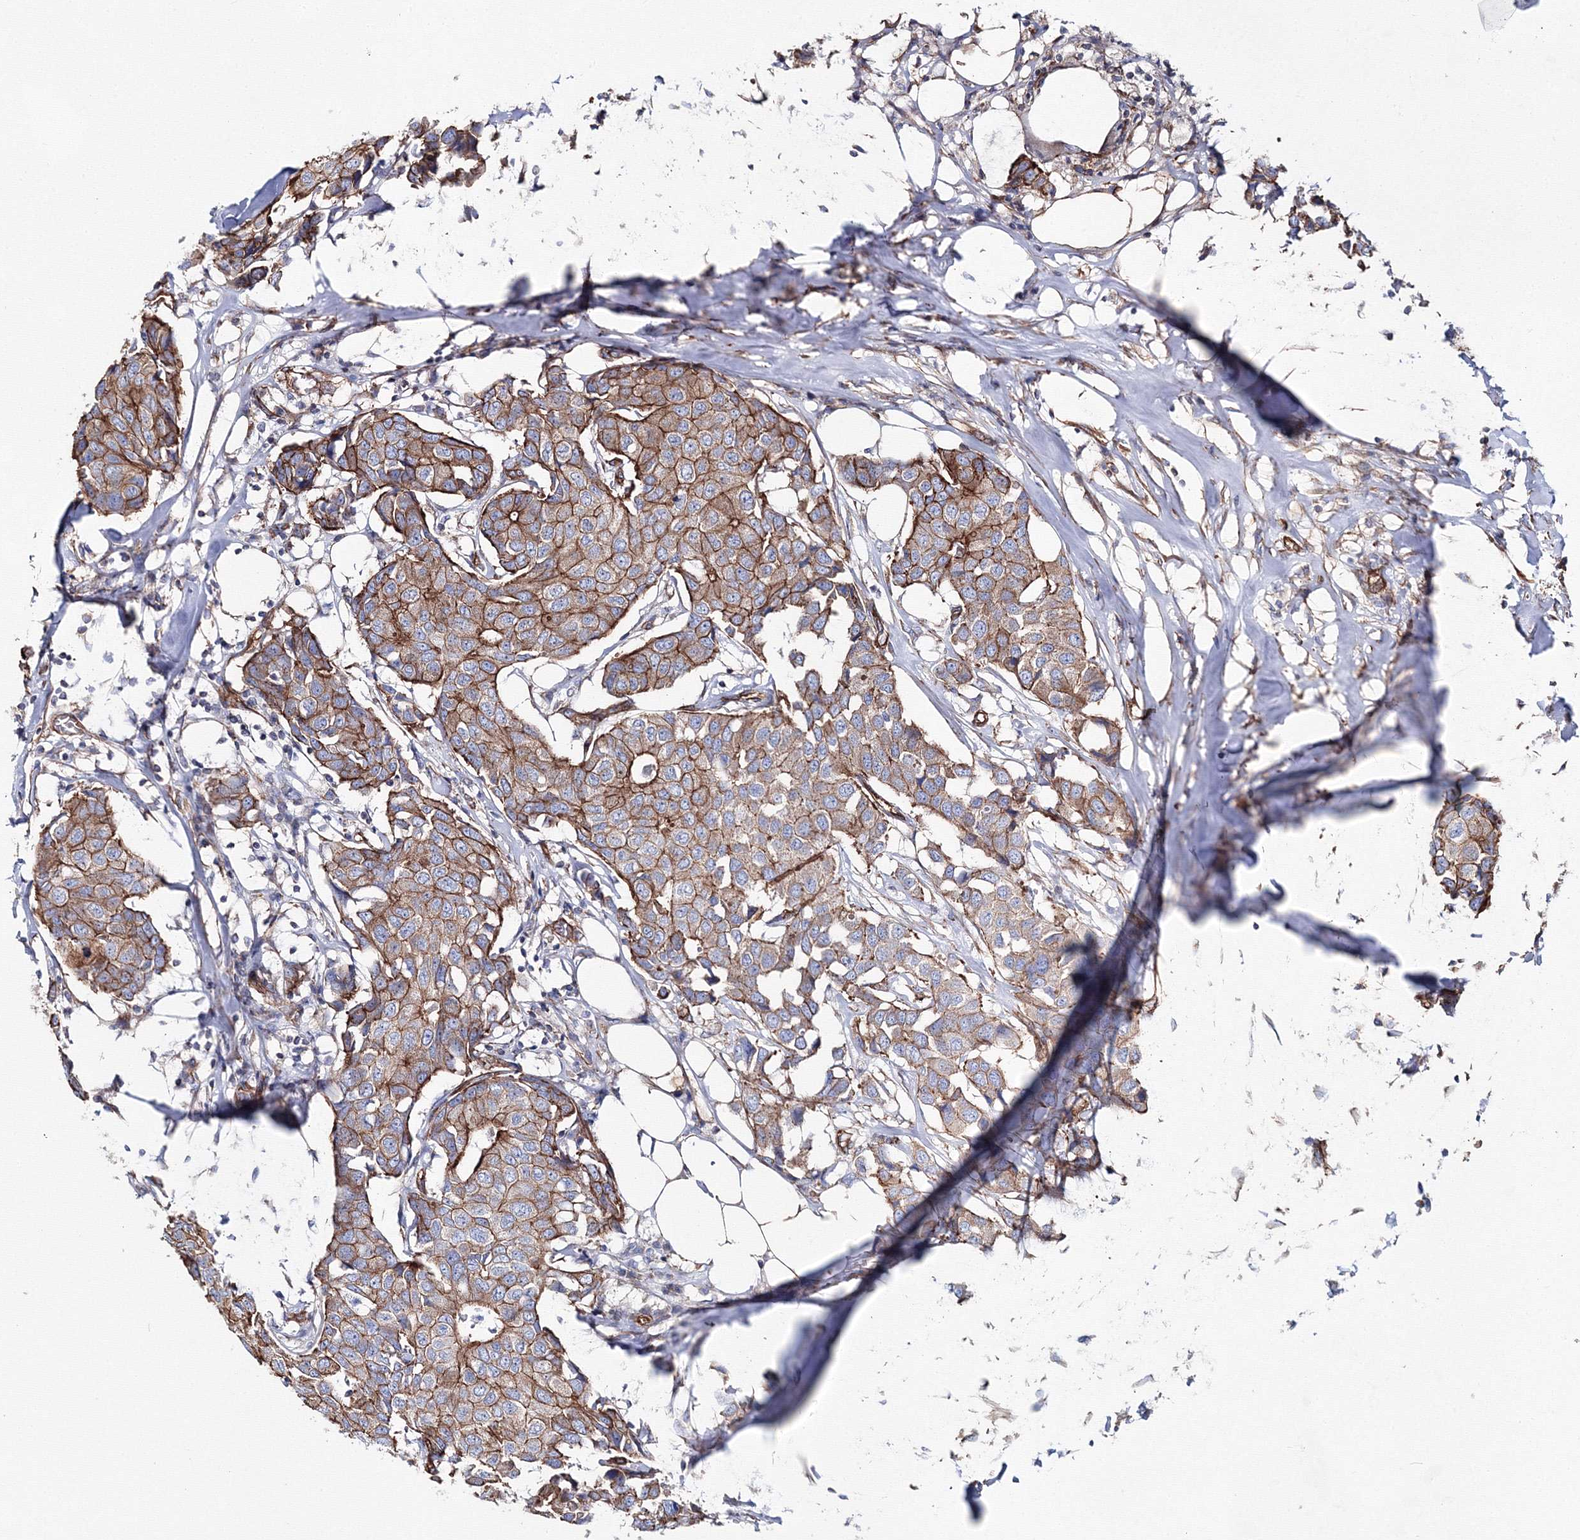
{"staining": {"intensity": "moderate", "quantity": "25%-75%", "location": "cytoplasmic/membranous"}, "tissue": "breast cancer", "cell_type": "Tumor cells", "image_type": "cancer", "snomed": [{"axis": "morphology", "description": "Duct carcinoma"}, {"axis": "topography", "description": "Breast"}], "caption": "Moderate cytoplasmic/membranous staining is identified in about 25%-75% of tumor cells in intraductal carcinoma (breast). Nuclei are stained in blue.", "gene": "ANKRD37", "patient": {"sex": "female", "age": 80}}